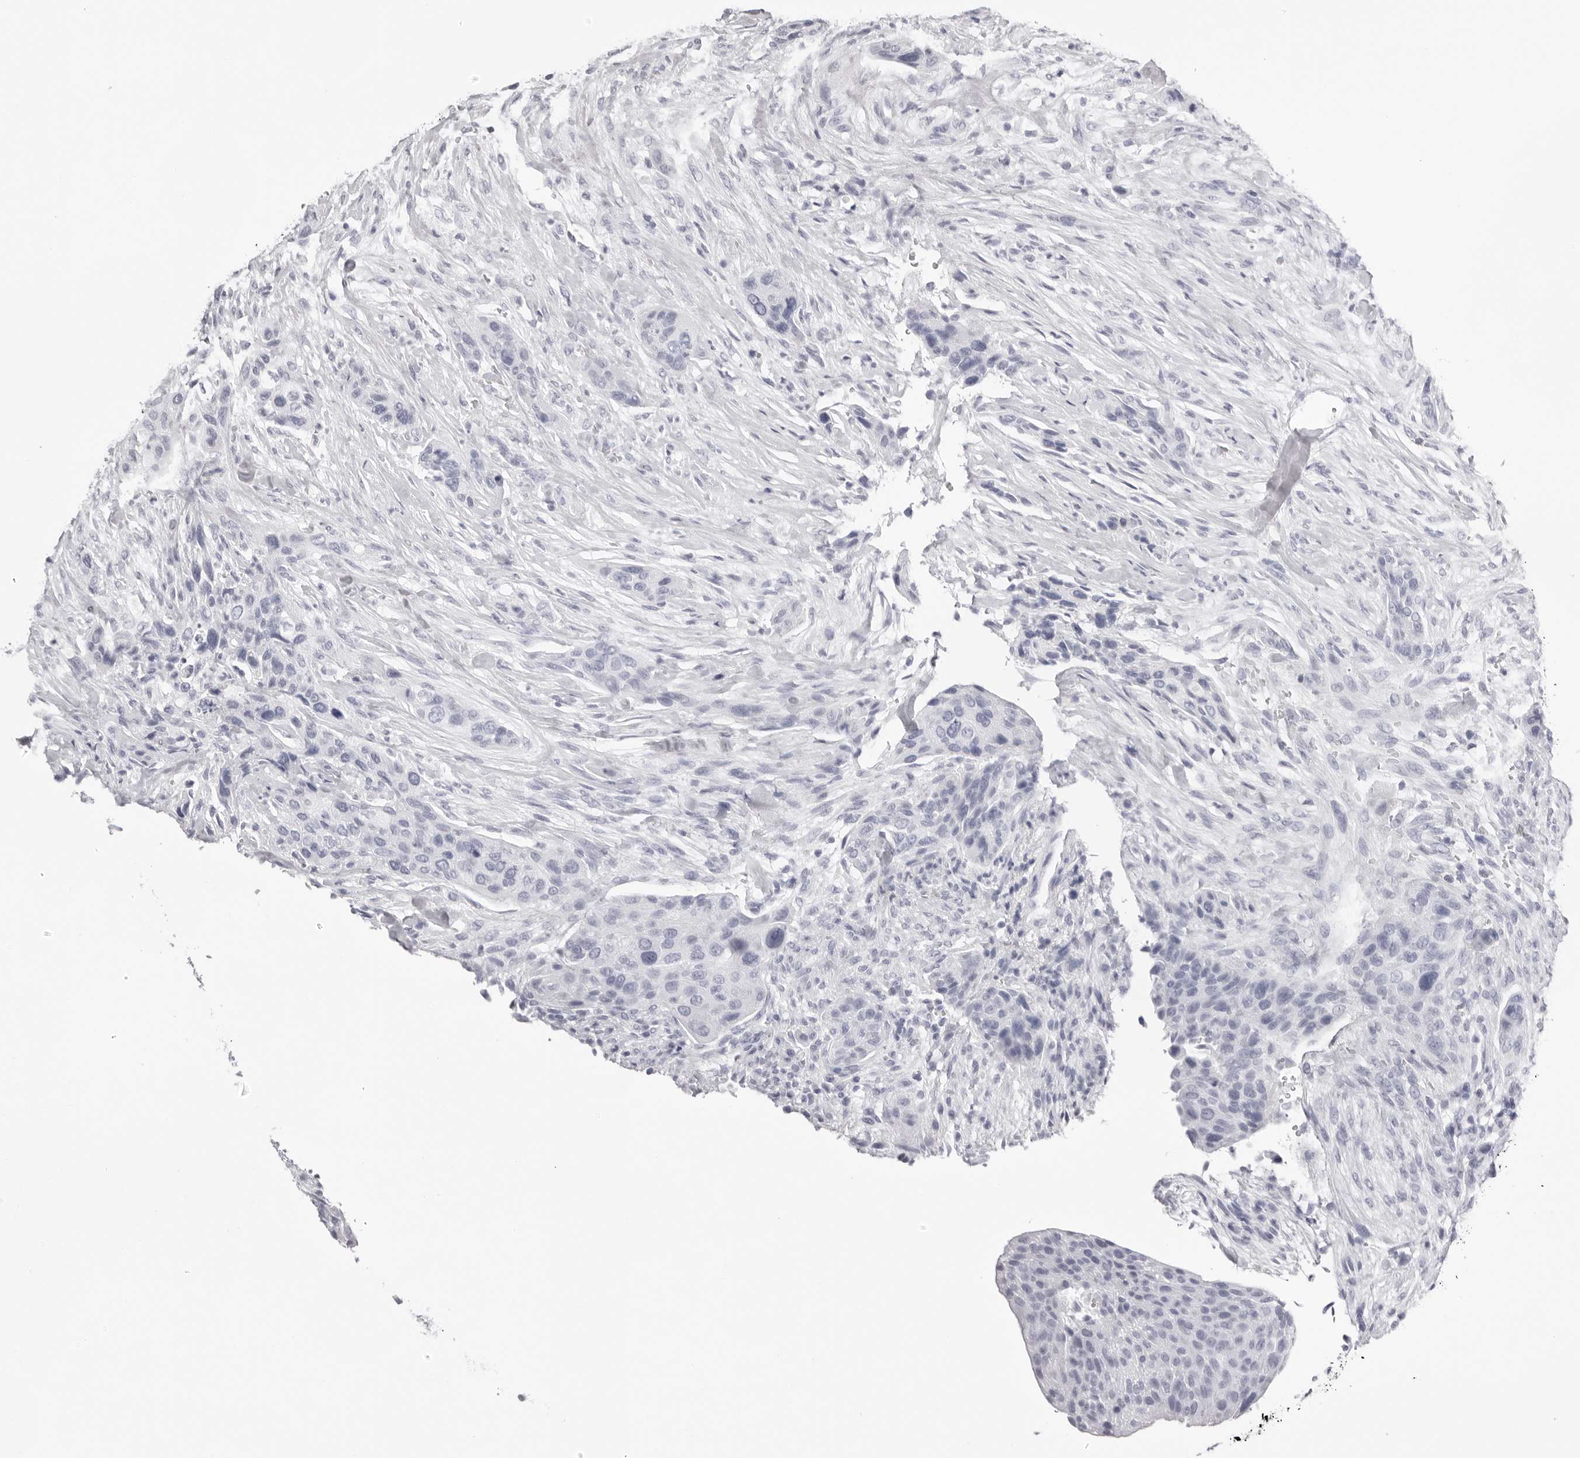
{"staining": {"intensity": "negative", "quantity": "none", "location": "none"}, "tissue": "urothelial cancer", "cell_type": "Tumor cells", "image_type": "cancer", "snomed": [{"axis": "morphology", "description": "Urothelial carcinoma, High grade"}, {"axis": "topography", "description": "Urinary bladder"}], "caption": "A micrograph of urothelial cancer stained for a protein displays no brown staining in tumor cells.", "gene": "TMOD4", "patient": {"sex": "male", "age": 35}}